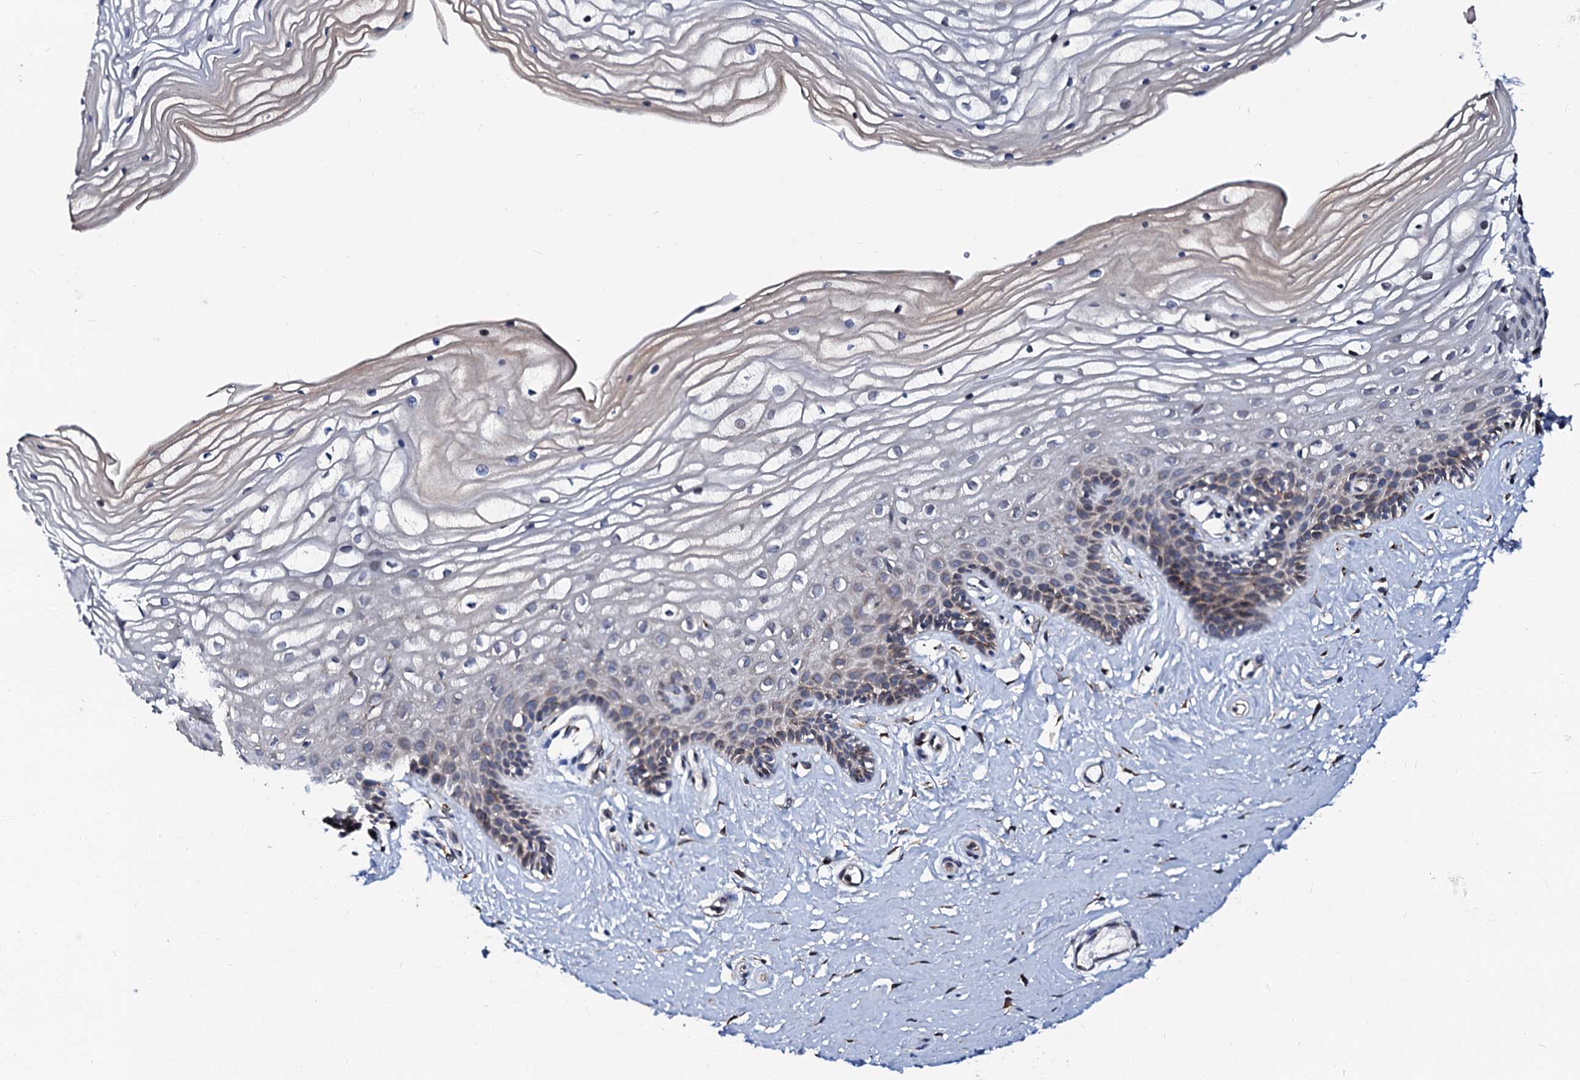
{"staining": {"intensity": "weak", "quantity": "<25%", "location": "cytoplasmic/membranous"}, "tissue": "vagina", "cell_type": "Squamous epithelial cells", "image_type": "normal", "snomed": [{"axis": "morphology", "description": "Normal tissue, NOS"}, {"axis": "topography", "description": "Vagina"}, {"axis": "topography", "description": "Cervix"}], "caption": "DAB immunohistochemical staining of normal human vagina reveals no significant staining in squamous epithelial cells.", "gene": "TMCO3", "patient": {"sex": "female", "age": 40}}